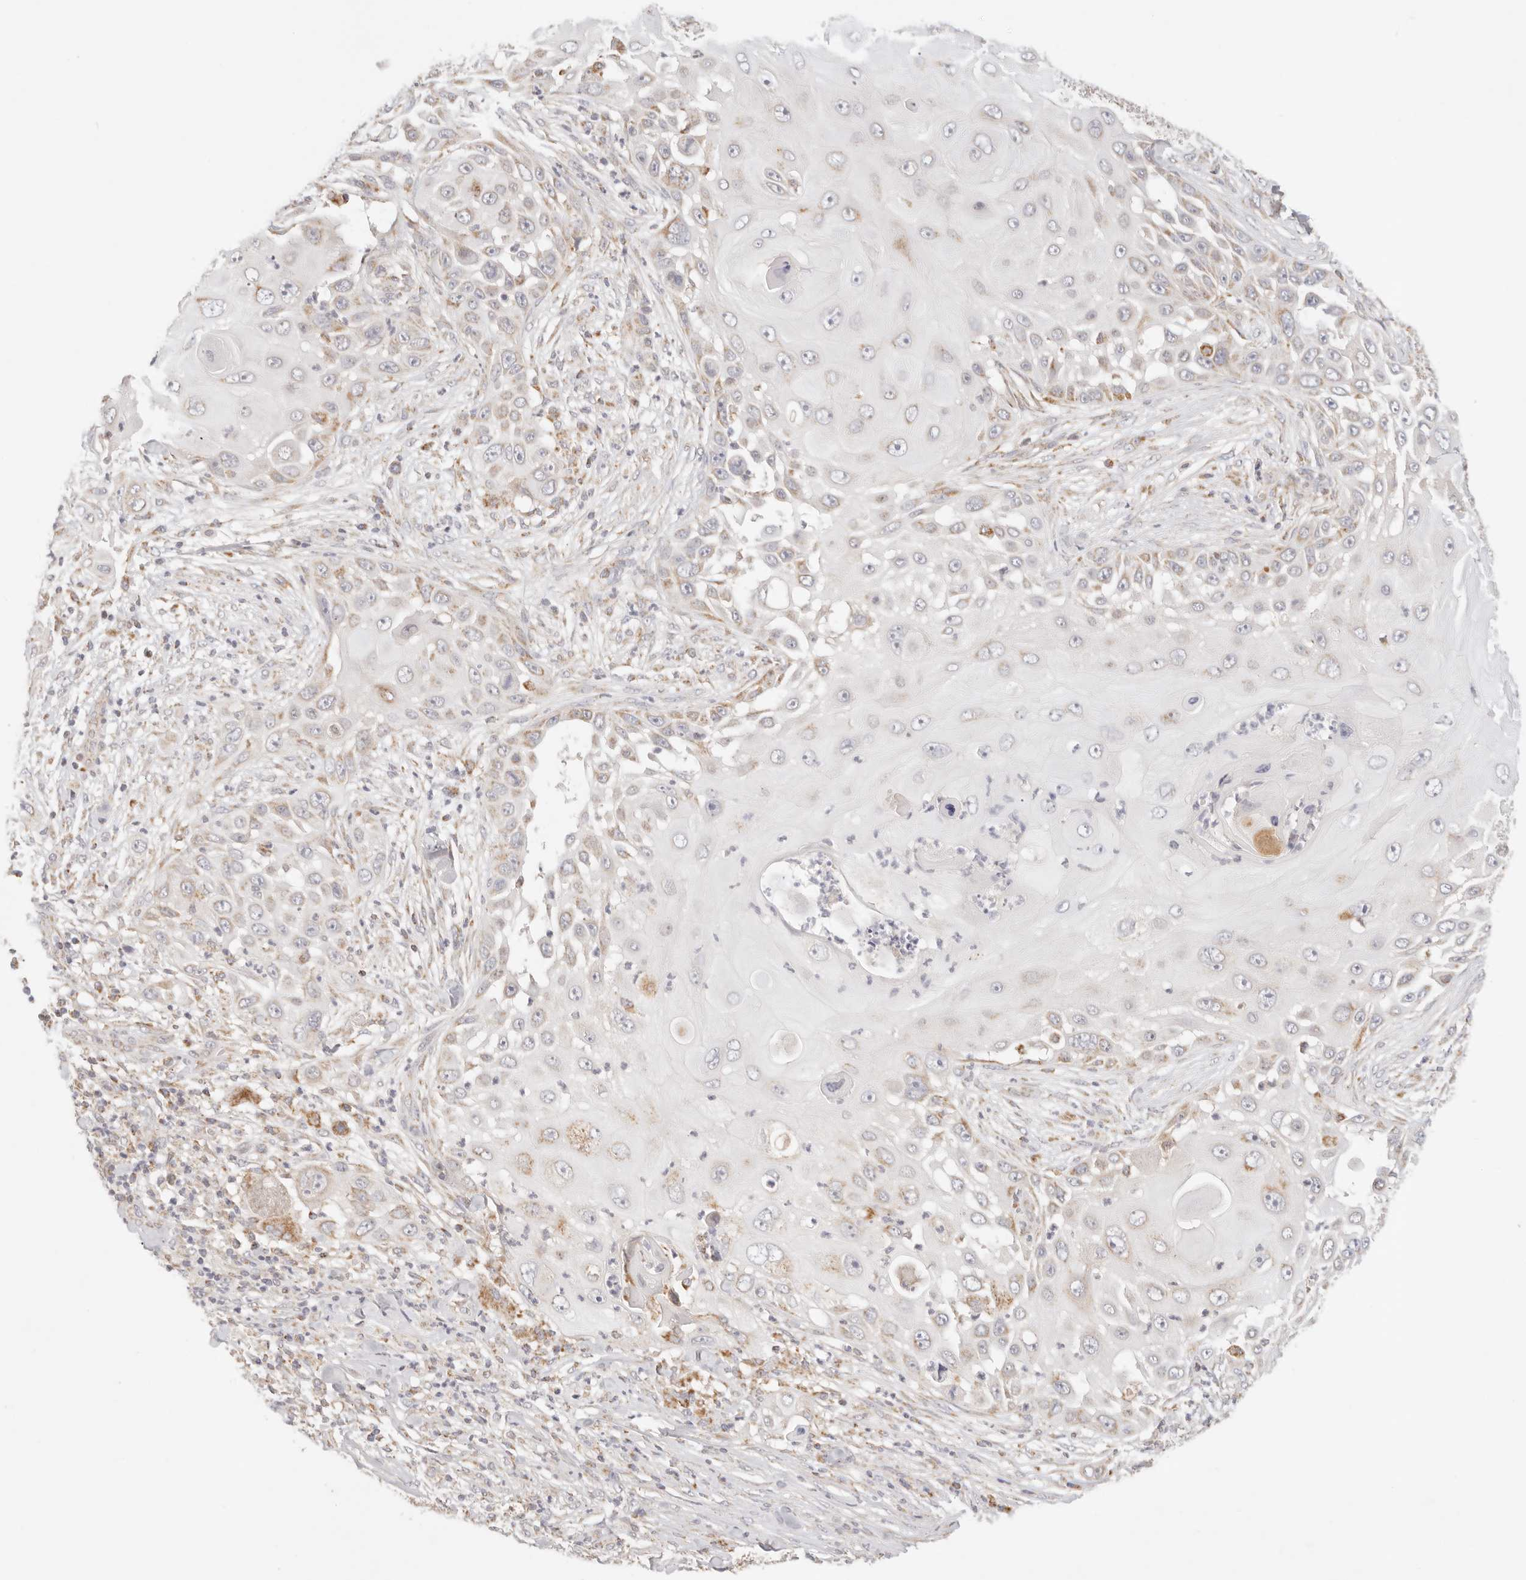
{"staining": {"intensity": "moderate", "quantity": "25%-75%", "location": "cytoplasmic/membranous"}, "tissue": "skin cancer", "cell_type": "Tumor cells", "image_type": "cancer", "snomed": [{"axis": "morphology", "description": "Squamous cell carcinoma, NOS"}, {"axis": "topography", "description": "Skin"}], "caption": "Tumor cells reveal medium levels of moderate cytoplasmic/membranous positivity in approximately 25%-75% of cells in human squamous cell carcinoma (skin).", "gene": "COA6", "patient": {"sex": "female", "age": 44}}